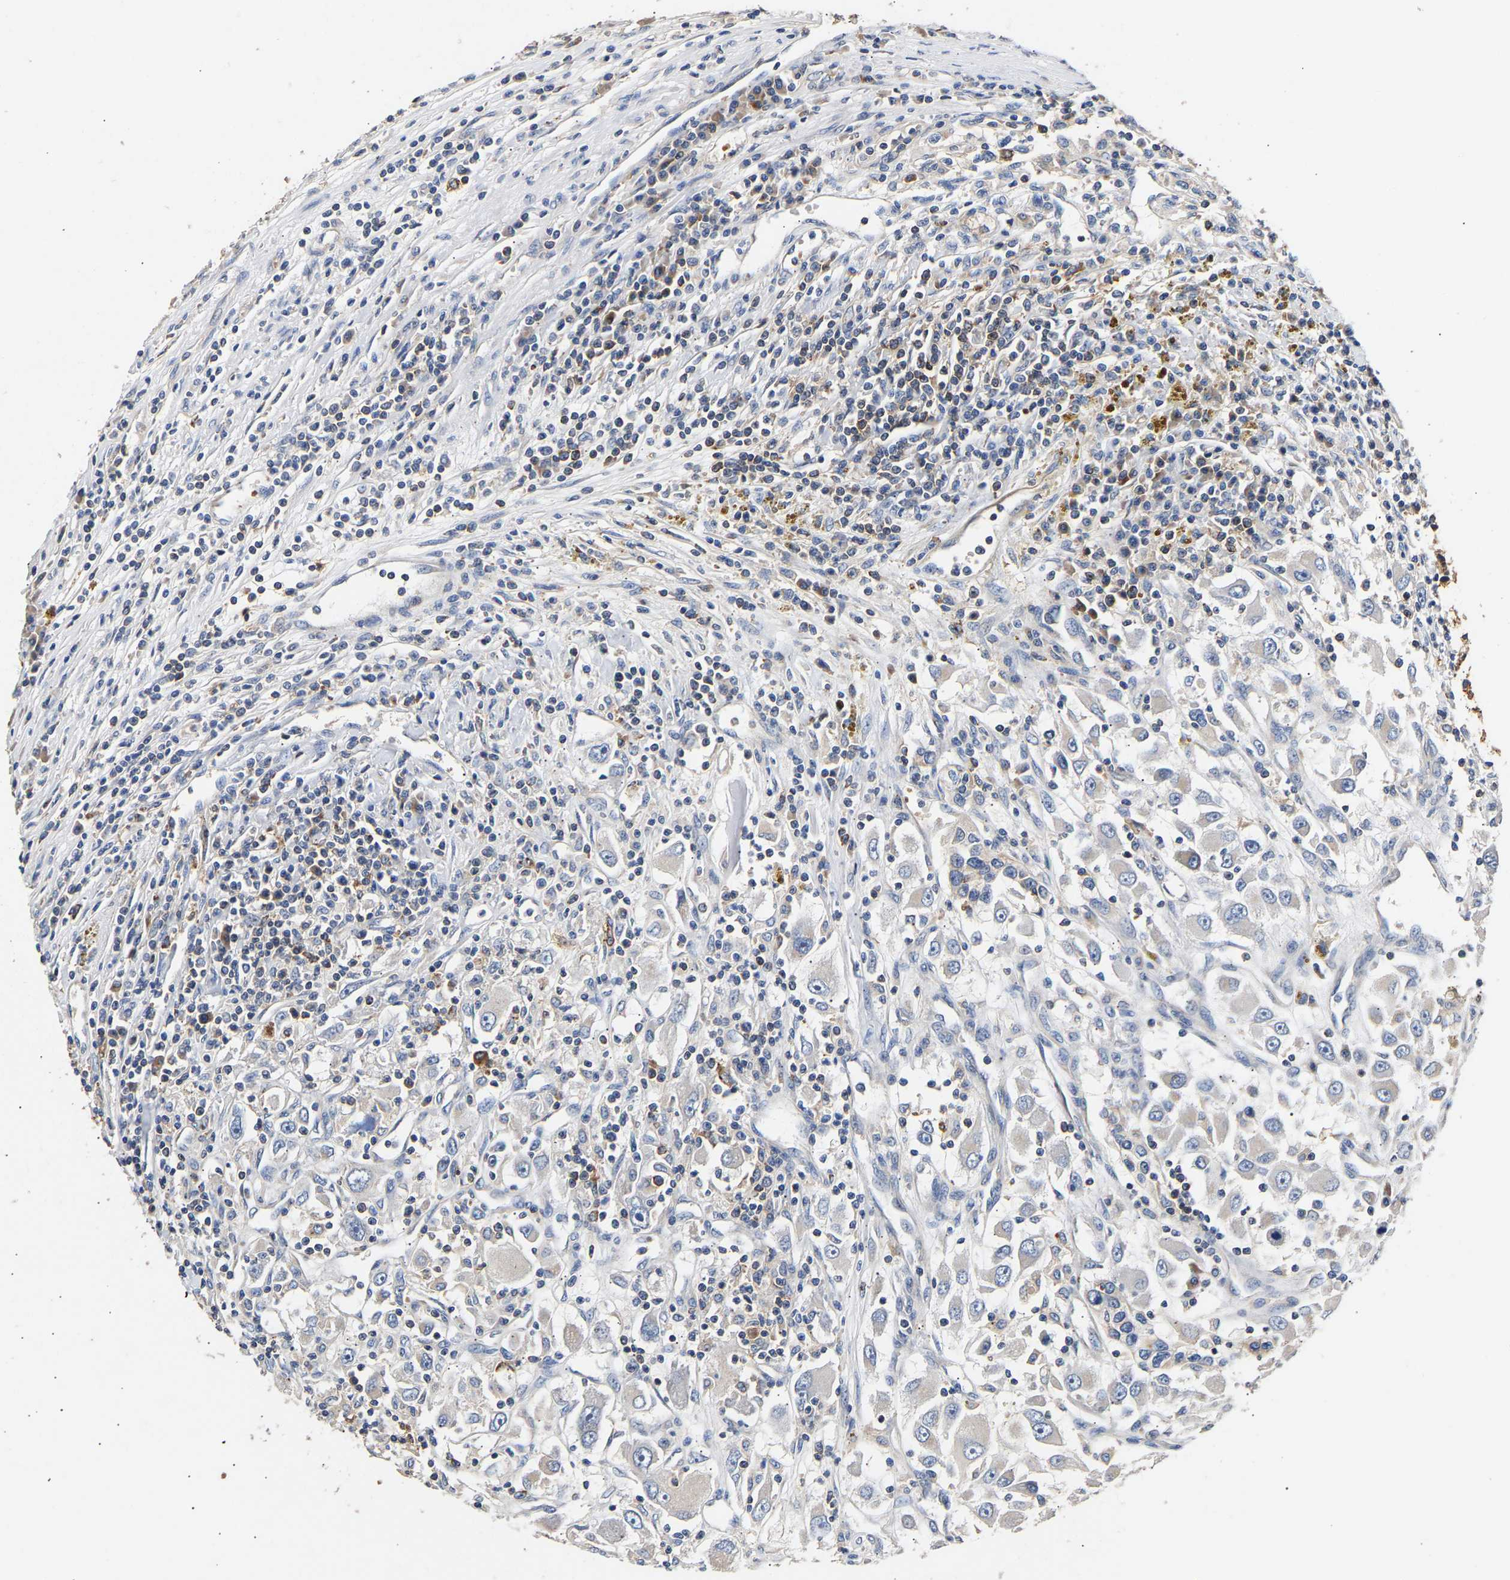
{"staining": {"intensity": "negative", "quantity": "none", "location": "none"}, "tissue": "renal cancer", "cell_type": "Tumor cells", "image_type": "cancer", "snomed": [{"axis": "morphology", "description": "Adenocarcinoma, NOS"}, {"axis": "topography", "description": "Kidney"}], "caption": "A high-resolution histopathology image shows immunohistochemistry (IHC) staining of renal cancer, which displays no significant positivity in tumor cells. (Stains: DAB immunohistochemistry with hematoxylin counter stain, Microscopy: brightfield microscopy at high magnification).", "gene": "LRBA", "patient": {"sex": "female", "age": 52}}